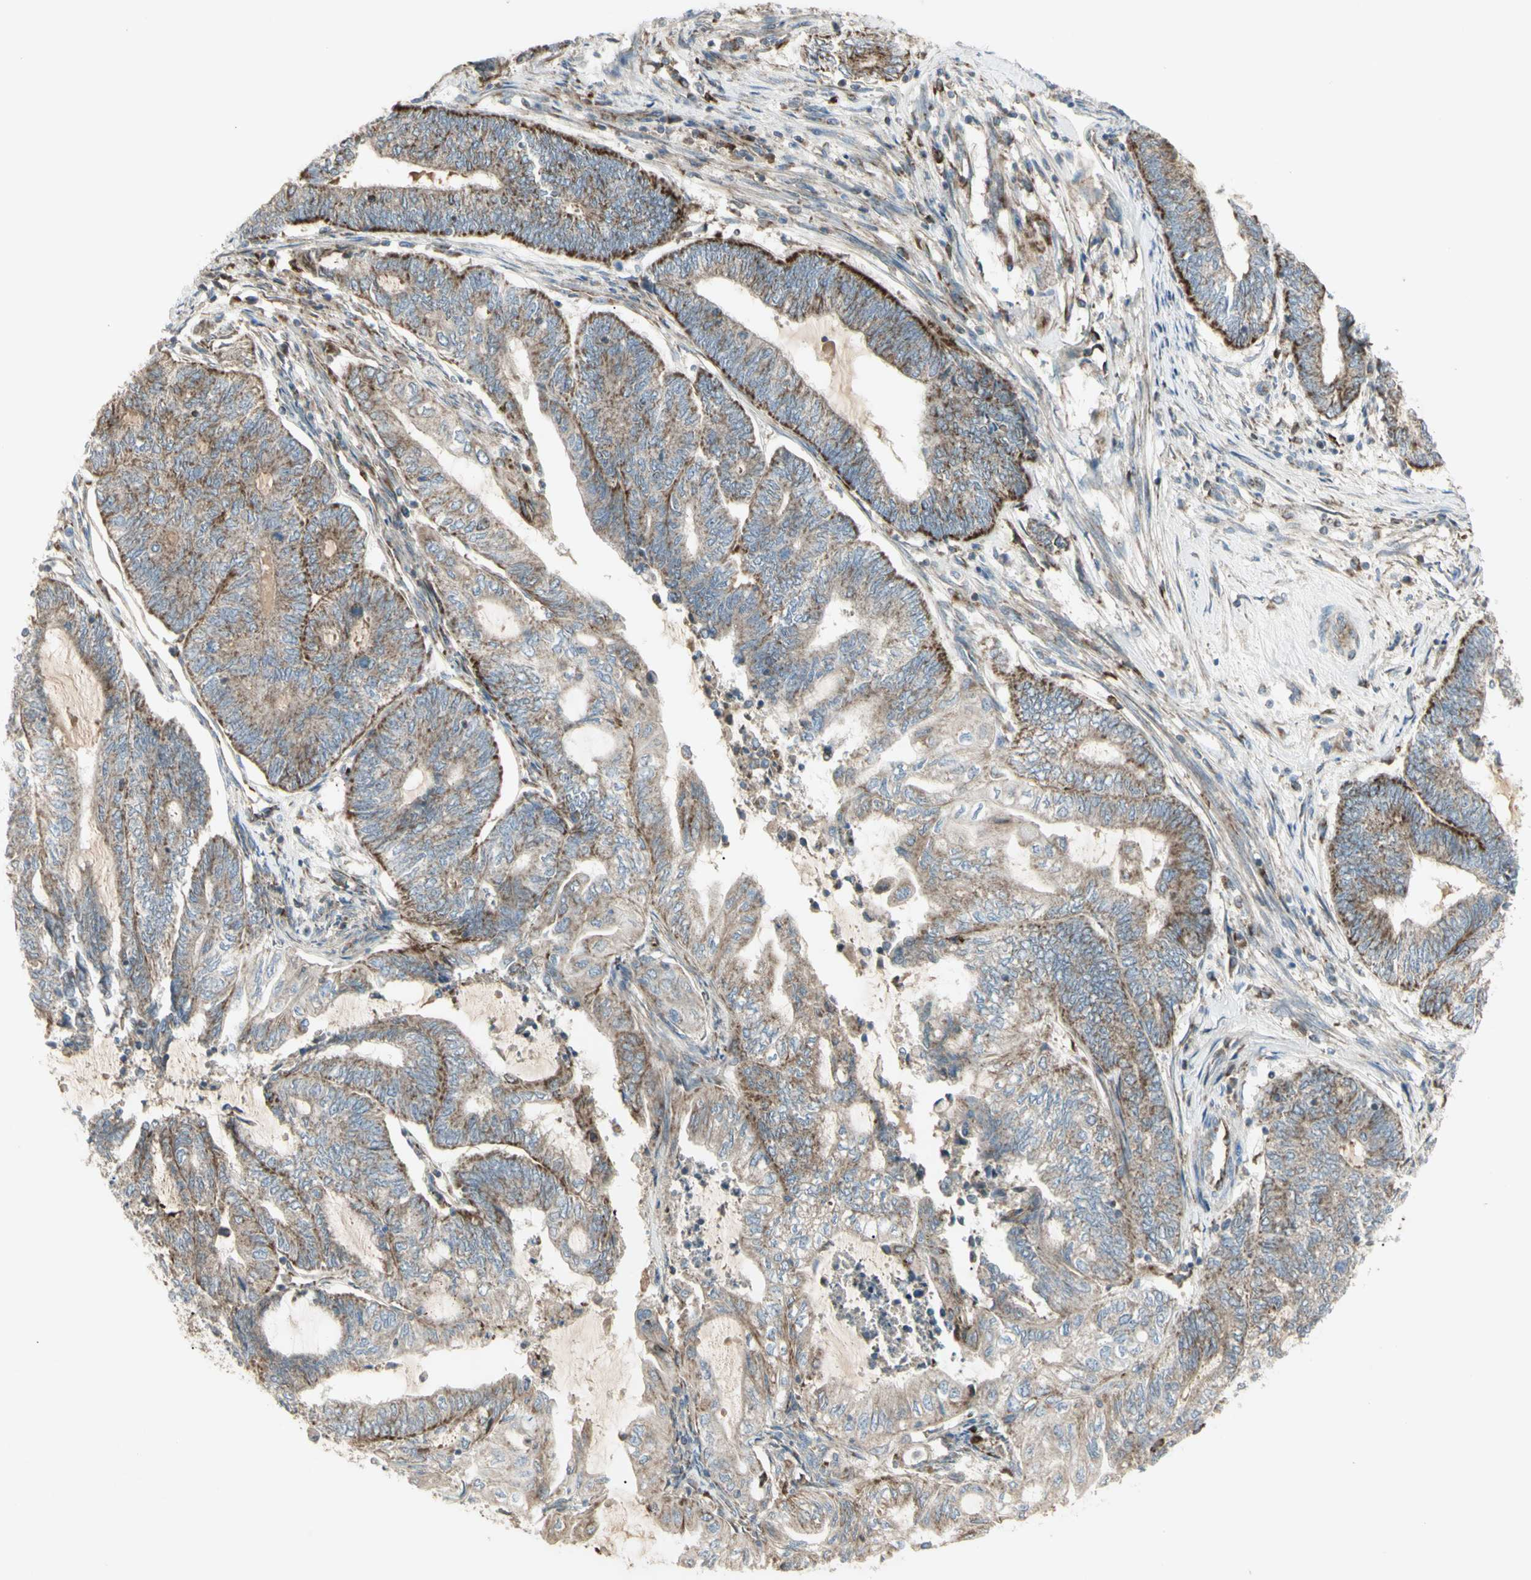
{"staining": {"intensity": "strong", "quantity": ">75%", "location": "cytoplasmic/membranous"}, "tissue": "endometrial cancer", "cell_type": "Tumor cells", "image_type": "cancer", "snomed": [{"axis": "morphology", "description": "Adenocarcinoma, NOS"}, {"axis": "topography", "description": "Uterus"}, {"axis": "topography", "description": "Endometrium"}], "caption": "Human endometrial cancer stained for a protein (brown) displays strong cytoplasmic/membranous positive staining in approximately >75% of tumor cells.", "gene": "CYB5R1", "patient": {"sex": "female", "age": 70}}